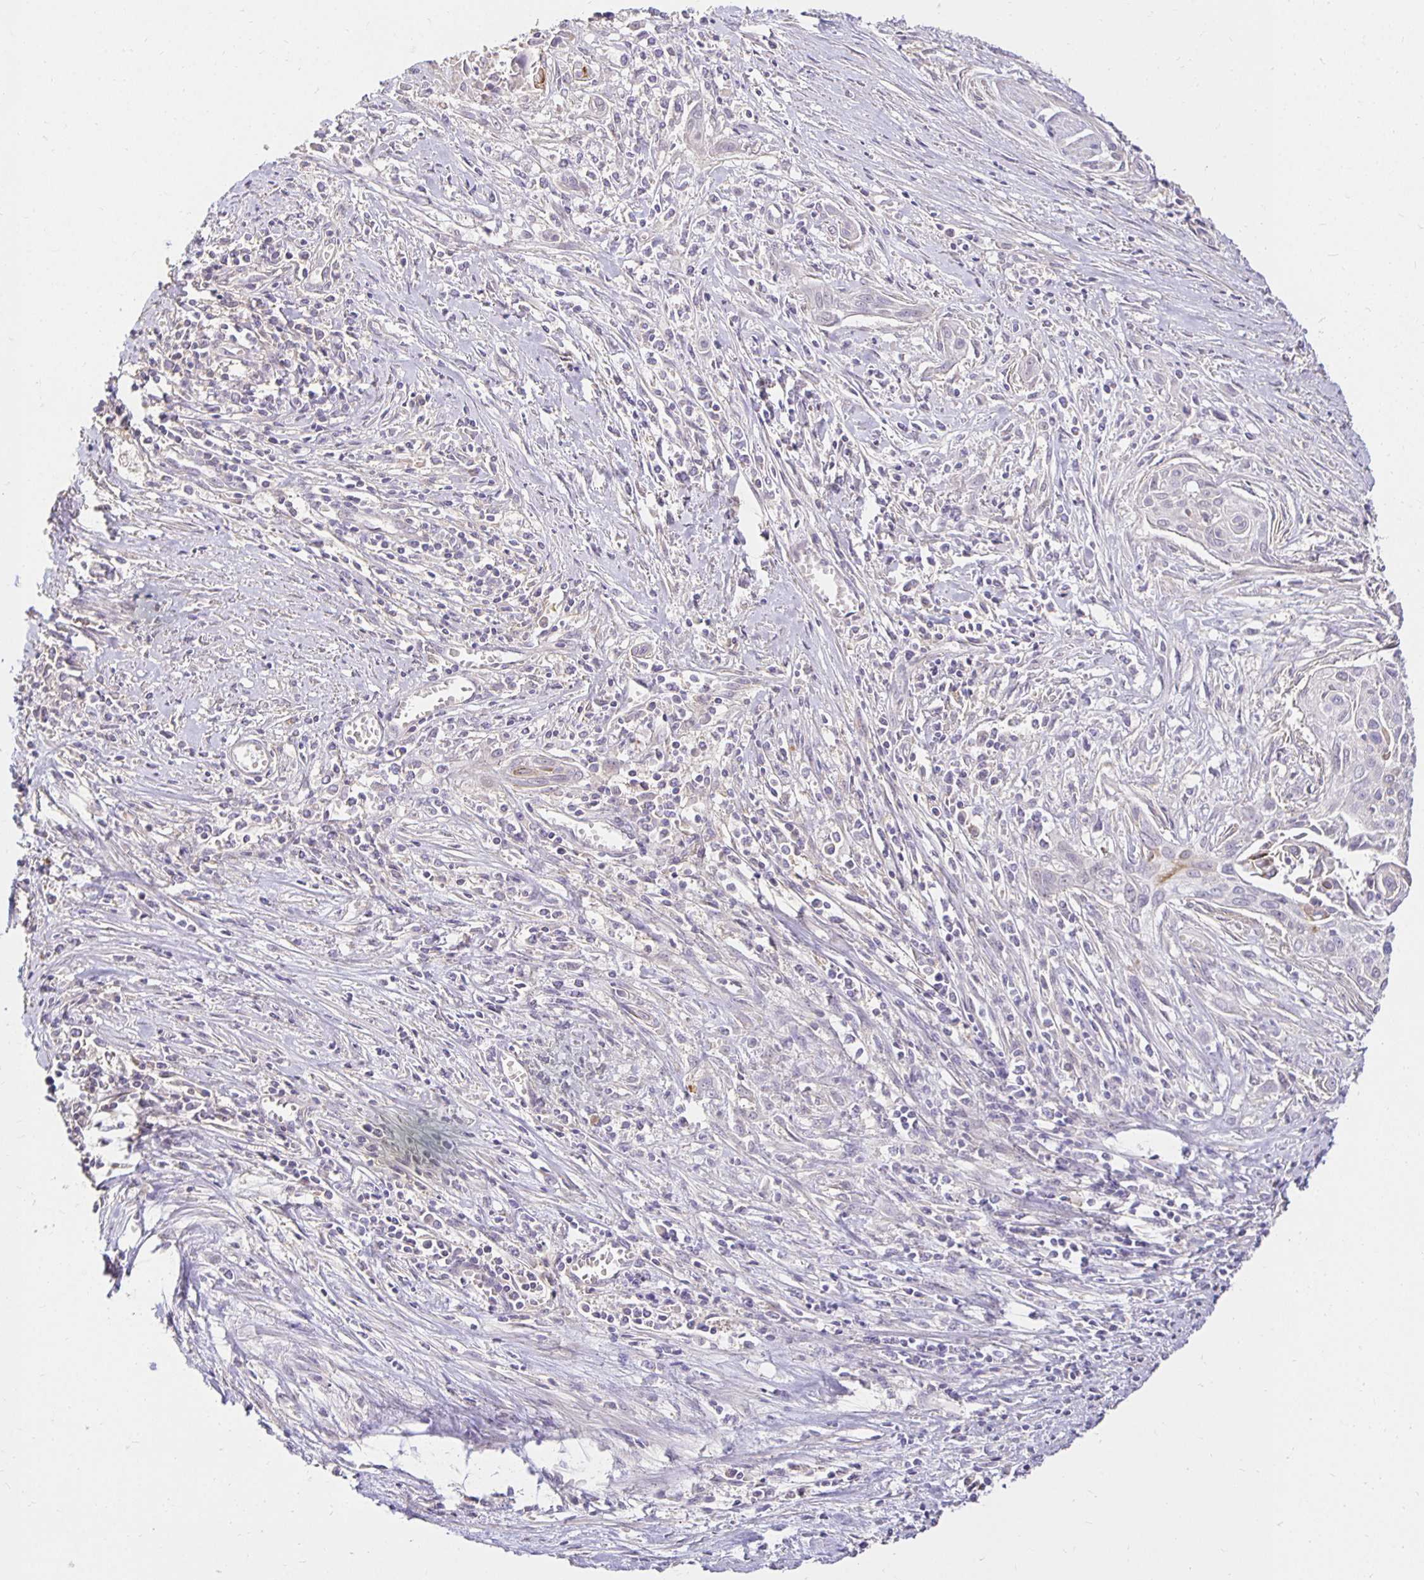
{"staining": {"intensity": "negative", "quantity": "none", "location": "none"}, "tissue": "cervical cancer", "cell_type": "Tumor cells", "image_type": "cancer", "snomed": [{"axis": "morphology", "description": "Squamous cell carcinoma, NOS"}, {"axis": "topography", "description": "Cervix"}], "caption": "There is no significant positivity in tumor cells of cervical cancer.", "gene": "PNPLA3", "patient": {"sex": "female", "age": 55}}